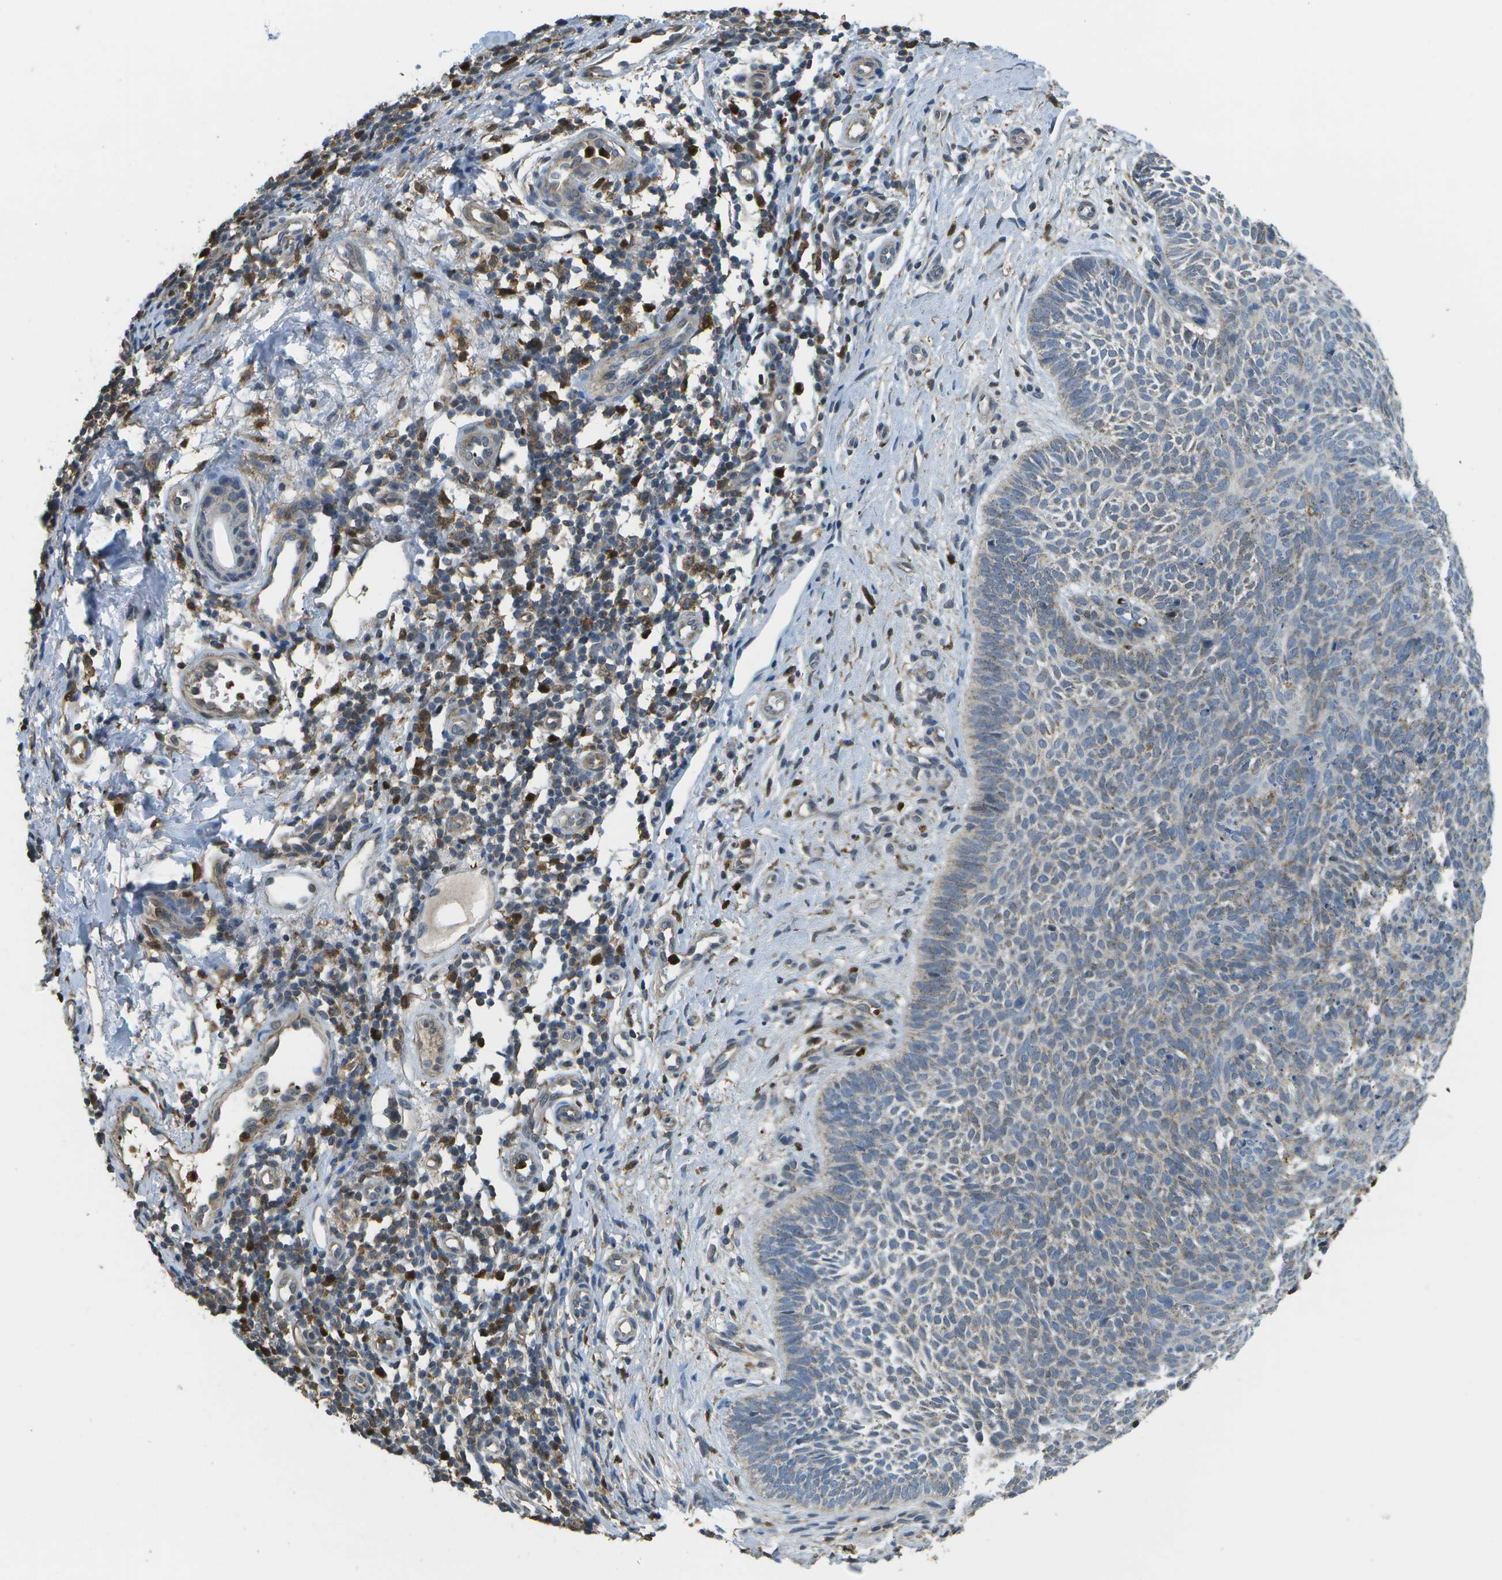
{"staining": {"intensity": "negative", "quantity": "none", "location": "none"}, "tissue": "skin cancer", "cell_type": "Tumor cells", "image_type": "cancer", "snomed": [{"axis": "morphology", "description": "Basal cell carcinoma"}, {"axis": "topography", "description": "Skin"}], "caption": "Immunohistochemistry of human skin basal cell carcinoma demonstrates no expression in tumor cells.", "gene": "CACHD1", "patient": {"sex": "male", "age": 60}}